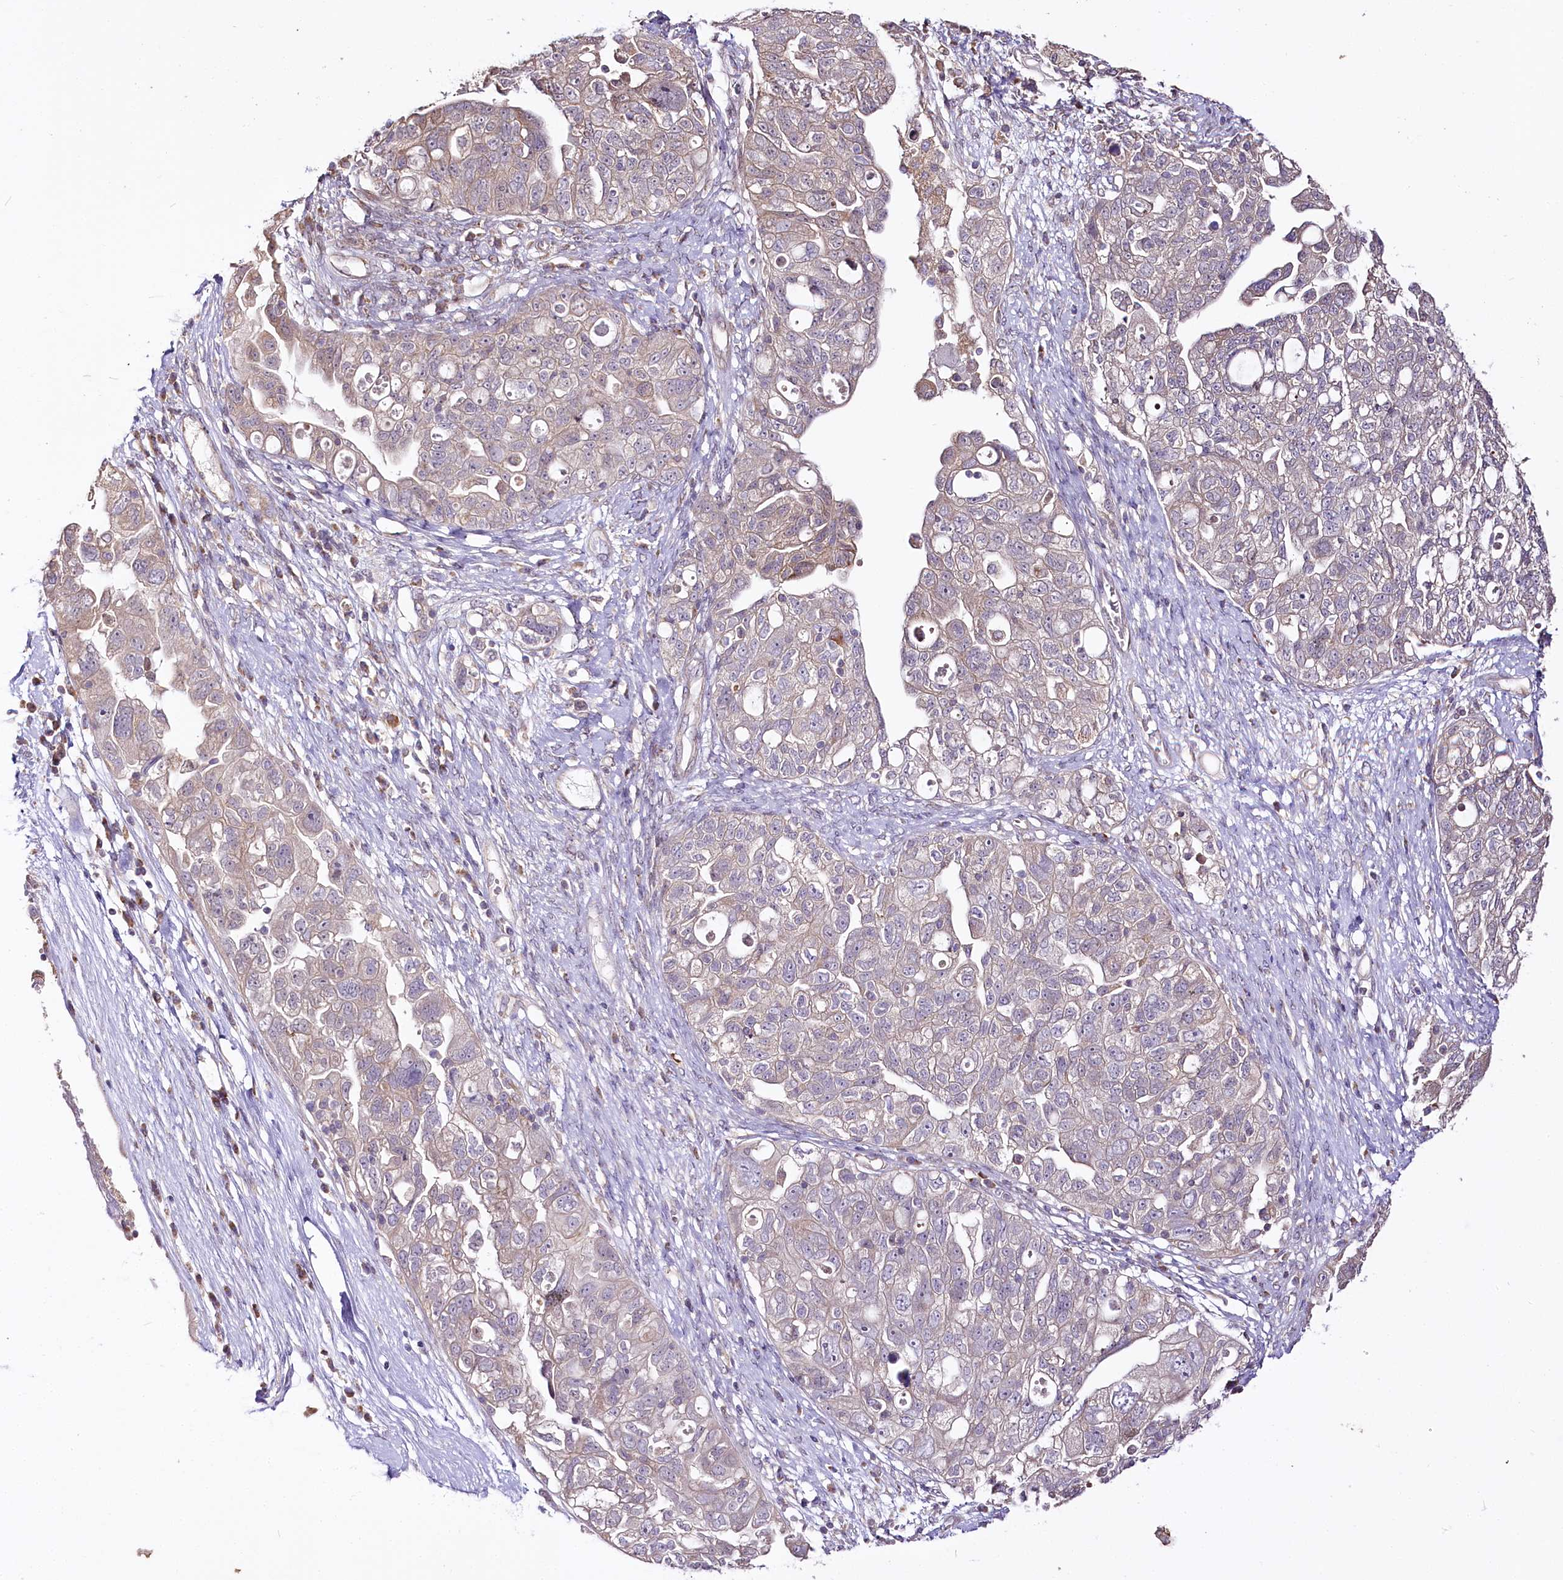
{"staining": {"intensity": "weak", "quantity": "<25%", "location": "nuclear"}, "tissue": "ovarian cancer", "cell_type": "Tumor cells", "image_type": "cancer", "snomed": [{"axis": "morphology", "description": "Carcinoma, NOS"}, {"axis": "morphology", "description": "Cystadenocarcinoma, serous, NOS"}, {"axis": "topography", "description": "Ovary"}], "caption": "DAB (3,3'-diaminobenzidine) immunohistochemical staining of ovarian cancer demonstrates no significant positivity in tumor cells. (Immunohistochemistry, brightfield microscopy, high magnification).", "gene": "ZNF226", "patient": {"sex": "female", "age": 69}}